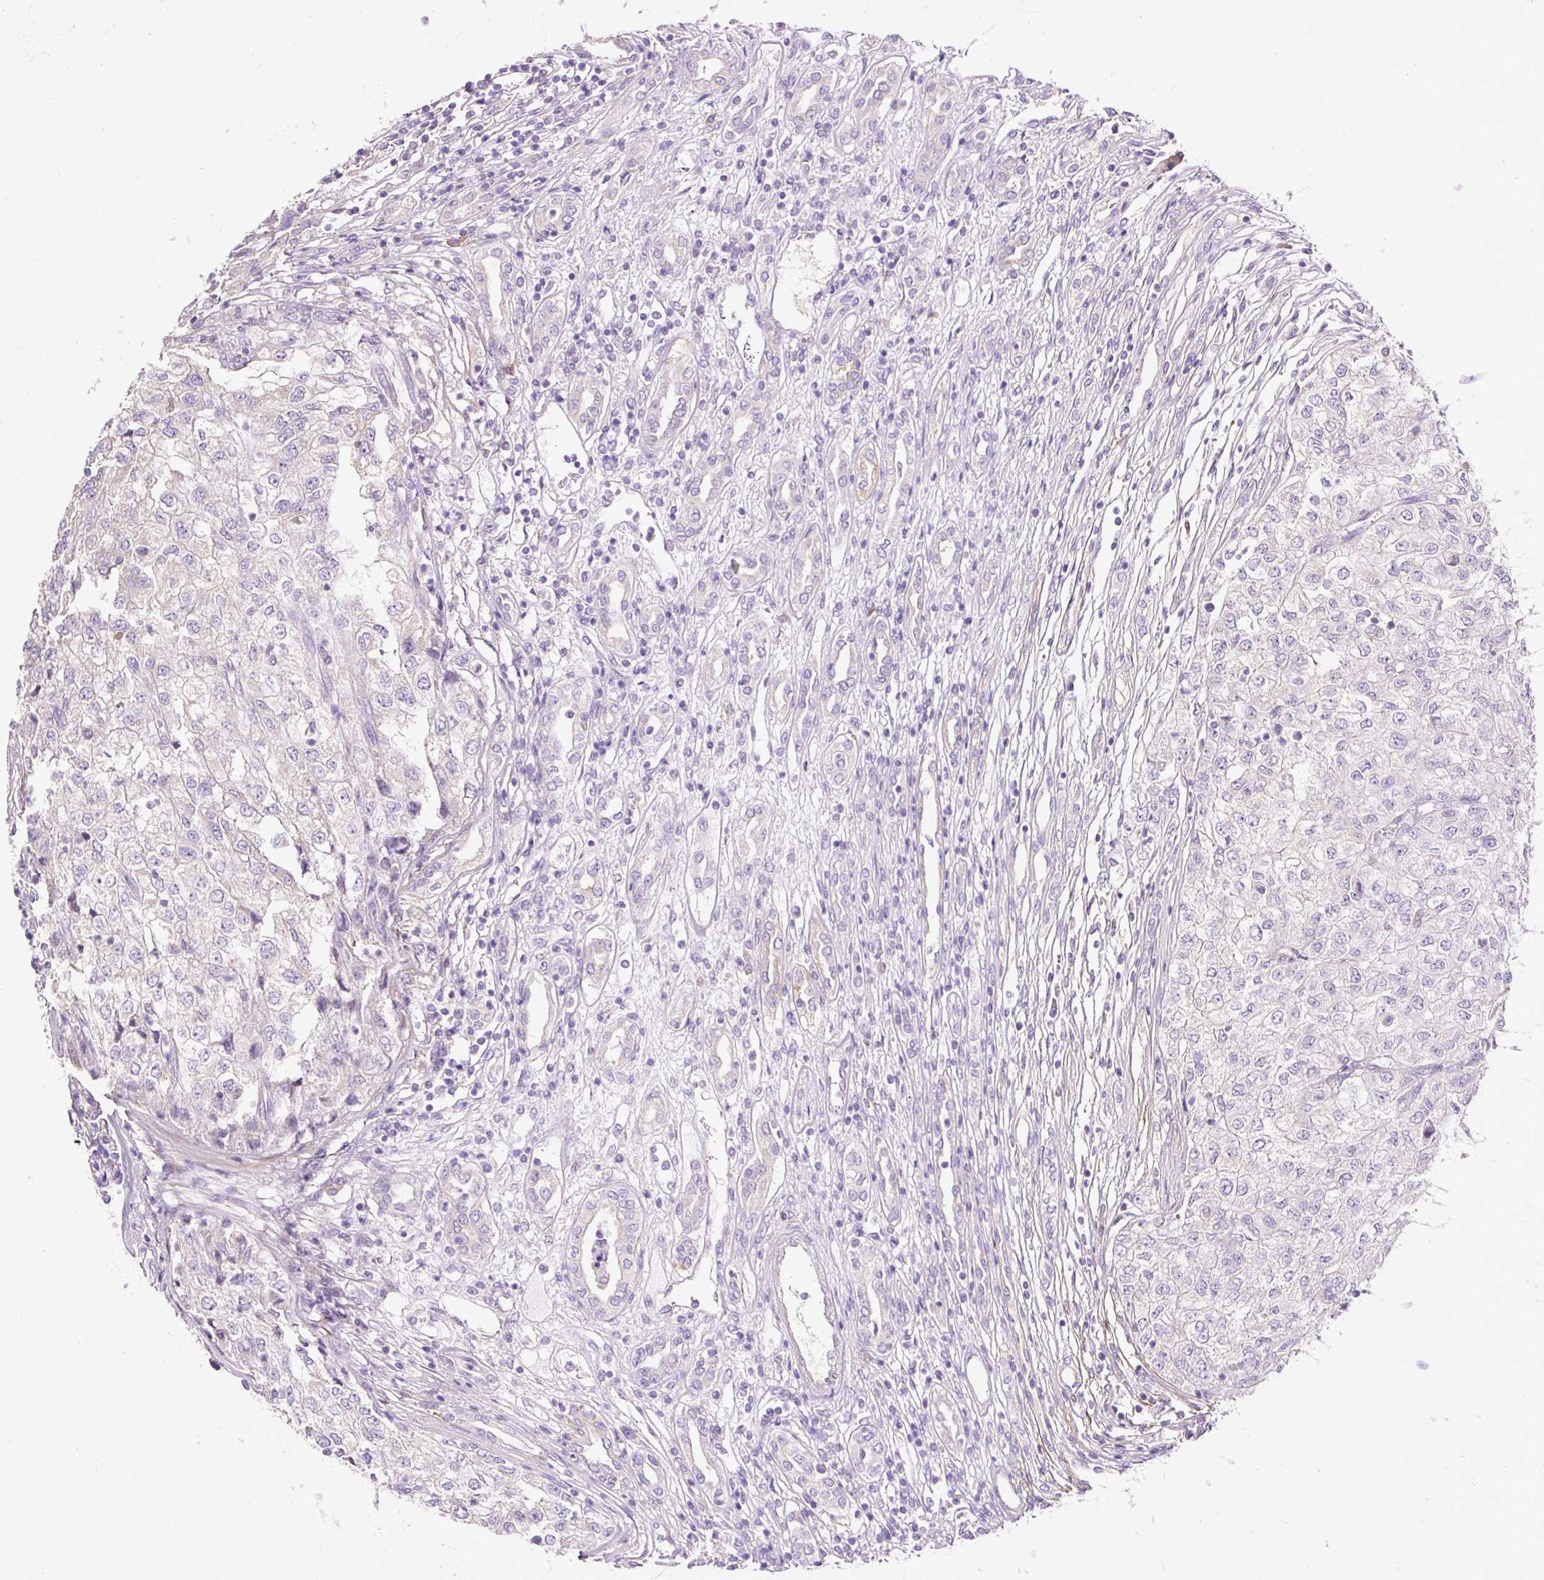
{"staining": {"intensity": "negative", "quantity": "none", "location": "none"}, "tissue": "renal cancer", "cell_type": "Tumor cells", "image_type": "cancer", "snomed": [{"axis": "morphology", "description": "Adenocarcinoma, NOS"}, {"axis": "topography", "description": "Kidney"}], "caption": "Tumor cells show no significant protein positivity in adenocarcinoma (renal).", "gene": "GBX1", "patient": {"sex": "female", "age": 54}}